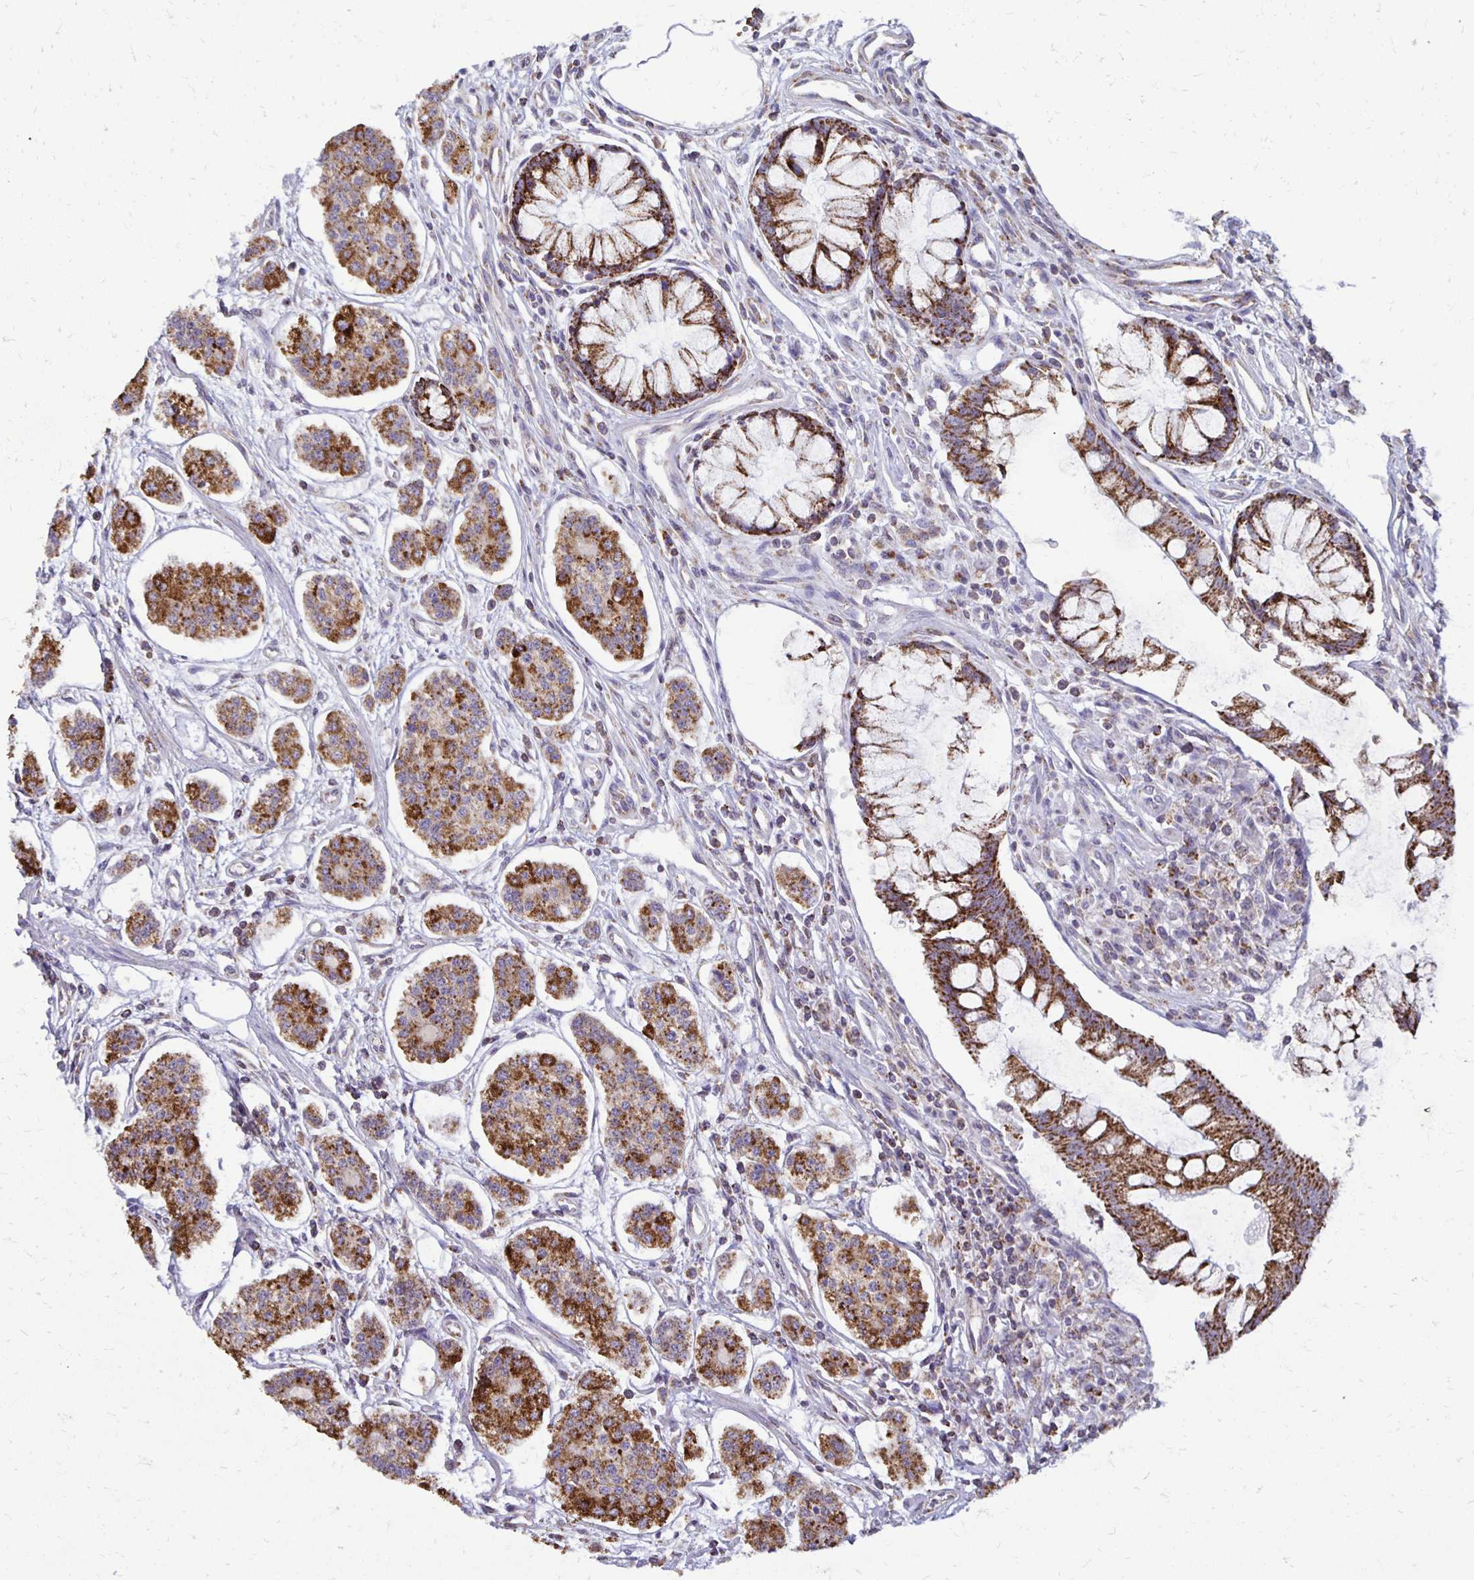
{"staining": {"intensity": "strong", "quantity": "25%-75%", "location": "cytoplasmic/membranous"}, "tissue": "carcinoid", "cell_type": "Tumor cells", "image_type": "cancer", "snomed": [{"axis": "morphology", "description": "Carcinoid, malignant, NOS"}, {"axis": "topography", "description": "Small intestine"}], "caption": "The micrograph reveals immunohistochemical staining of malignant carcinoid. There is strong cytoplasmic/membranous positivity is appreciated in about 25%-75% of tumor cells. (IHC, brightfield microscopy, high magnification).", "gene": "IER3", "patient": {"sex": "female", "age": 65}}